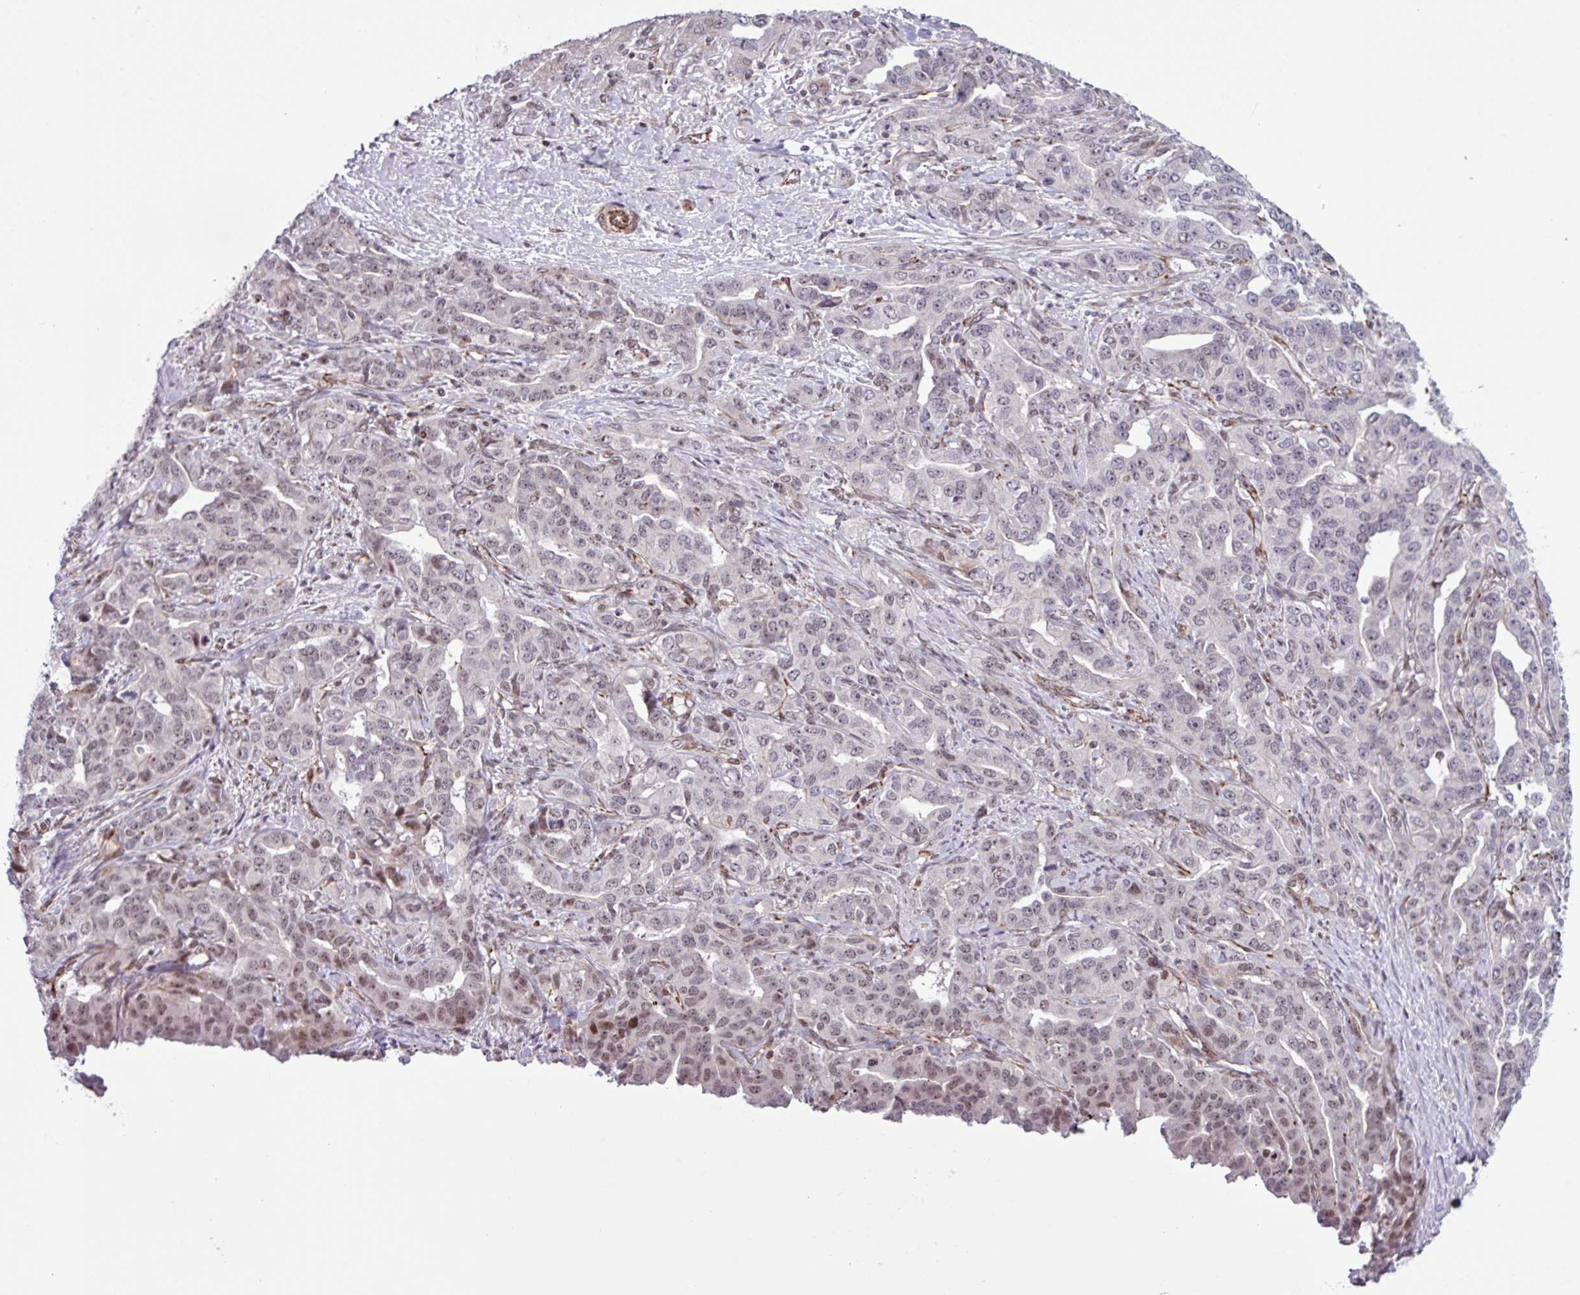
{"staining": {"intensity": "weak", "quantity": "25%-75%", "location": "nuclear"}, "tissue": "liver cancer", "cell_type": "Tumor cells", "image_type": "cancer", "snomed": [{"axis": "morphology", "description": "Cholangiocarcinoma"}, {"axis": "topography", "description": "Liver"}], "caption": "A high-resolution histopathology image shows IHC staining of liver cancer, which shows weak nuclear staining in about 25%-75% of tumor cells. (Stains: DAB in brown, nuclei in blue, Microscopy: brightfield microscopy at high magnification).", "gene": "CHD3", "patient": {"sex": "male", "age": 59}}